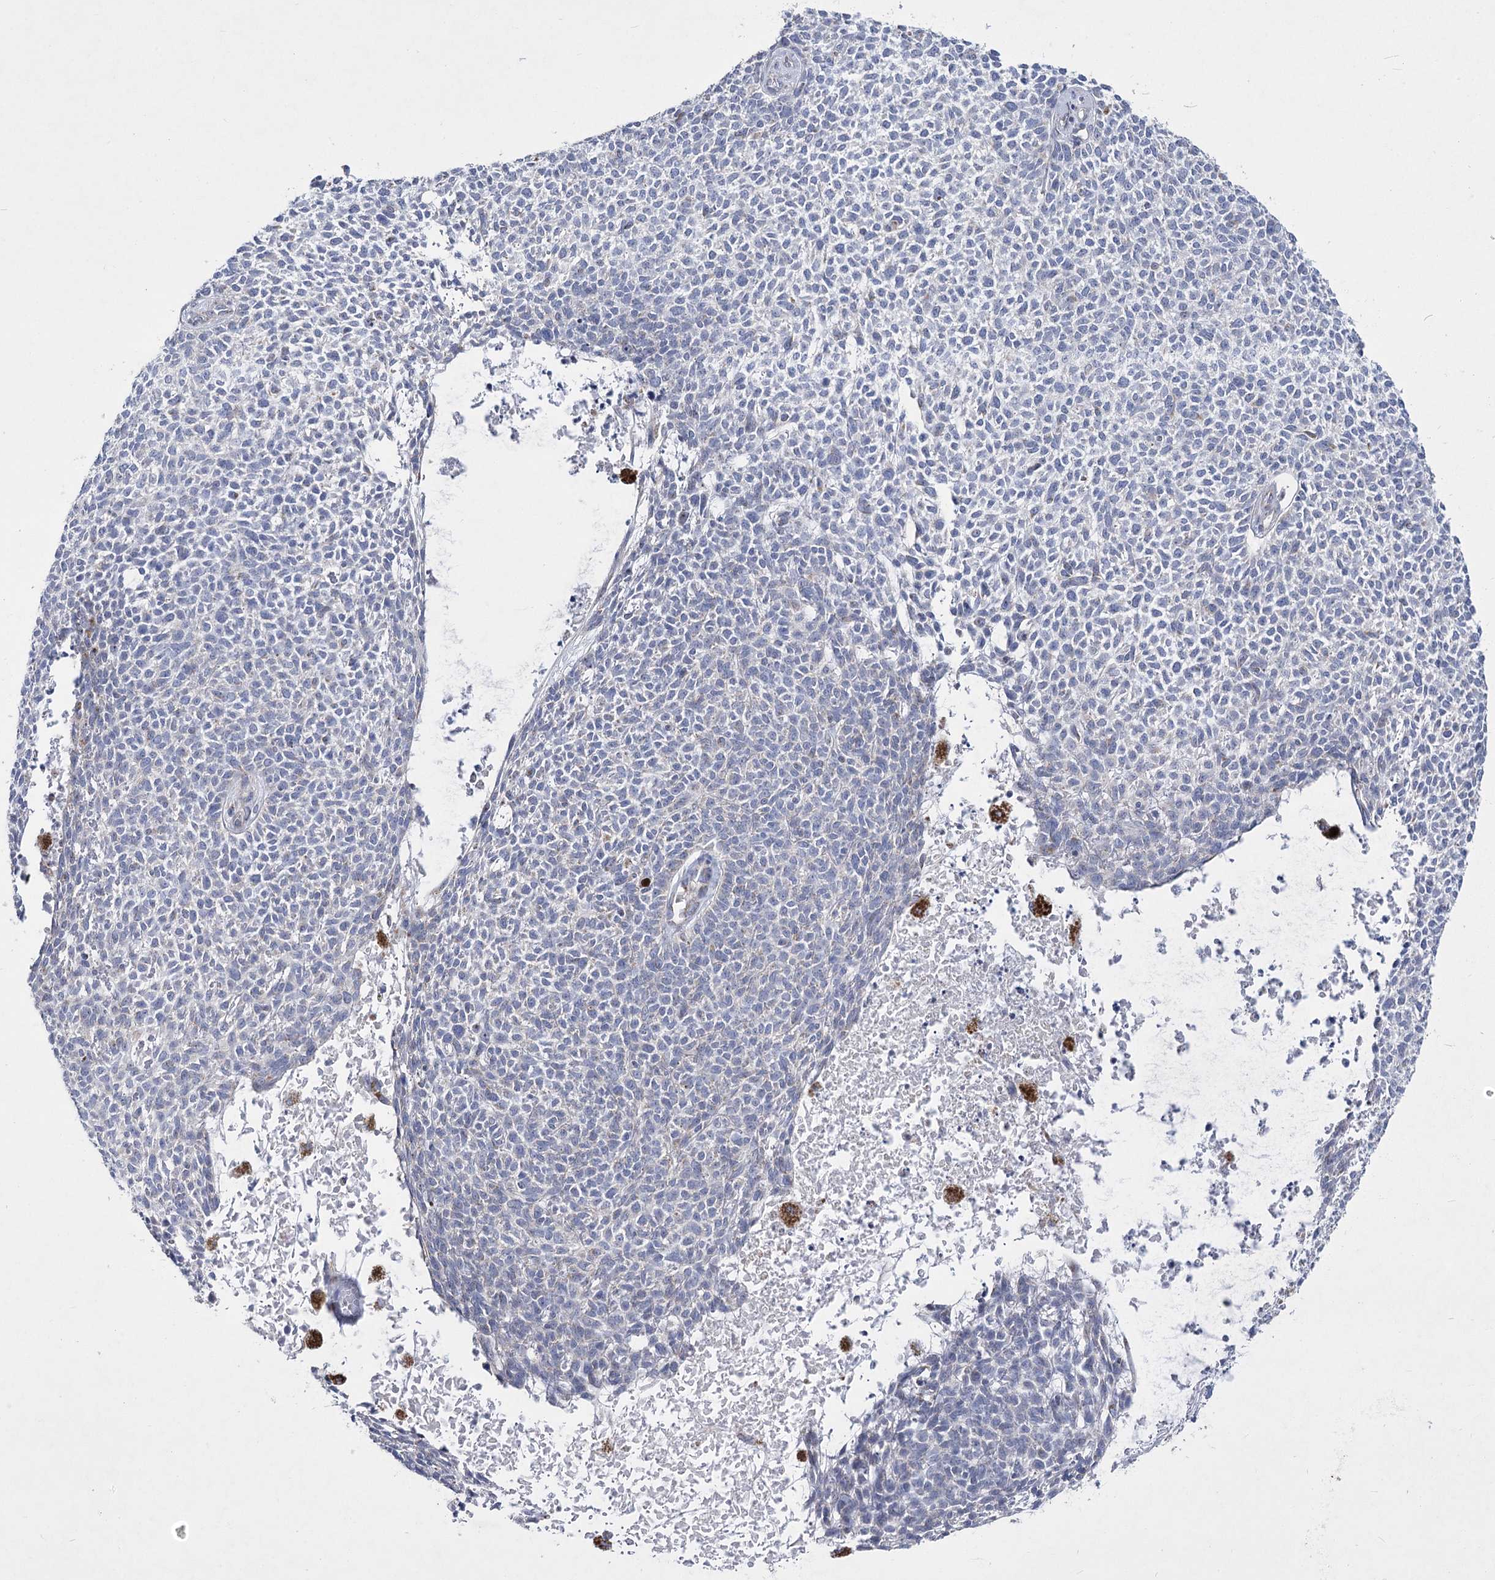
{"staining": {"intensity": "negative", "quantity": "none", "location": "none"}, "tissue": "skin cancer", "cell_type": "Tumor cells", "image_type": "cancer", "snomed": [{"axis": "morphology", "description": "Basal cell carcinoma"}, {"axis": "topography", "description": "Skin"}], "caption": "A photomicrograph of skin basal cell carcinoma stained for a protein shows no brown staining in tumor cells. (DAB immunohistochemistry visualized using brightfield microscopy, high magnification).", "gene": "PDHB", "patient": {"sex": "female", "age": 84}}